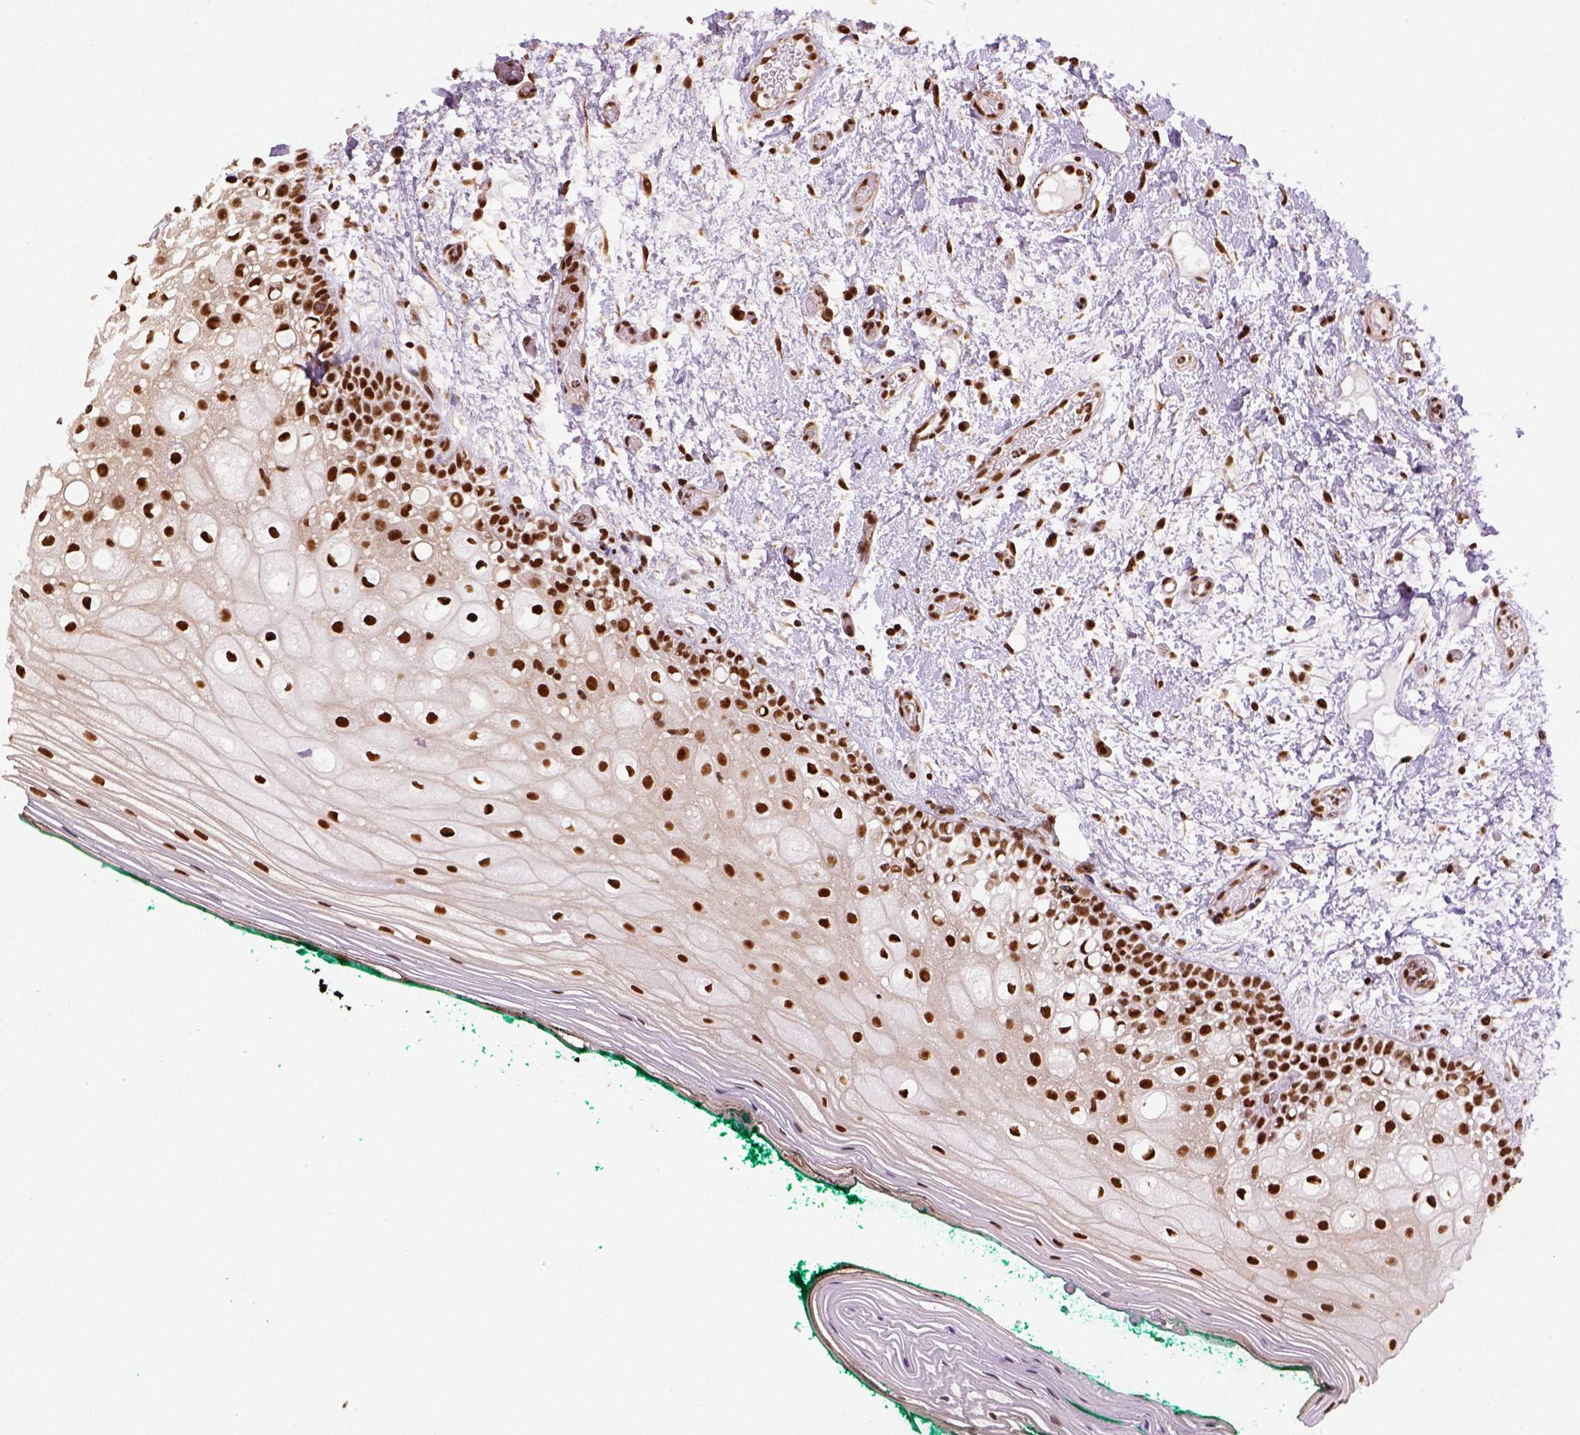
{"staining": {"intensity": "strong", "quantity": ">75%", "location": "nuclear"}, "tissue": "oral mucosa", "cell_type": "Squamous epithelial cells", "image_type": "normal", "snomed": [{"axis": "morphology", "description": "Normal tissue, NOS"}, {"axis": "topography", "description": "Oral tissue"}], "caption": "A histopathology image of human oral mucosa stained for a protein shows strong nuclear brown staining in squamous epithelial cells. (DAB IHC with brightfield microscopy, high magnification).", "gene": "CCAR1", "patient": {"sex": "female", "age": 83}}